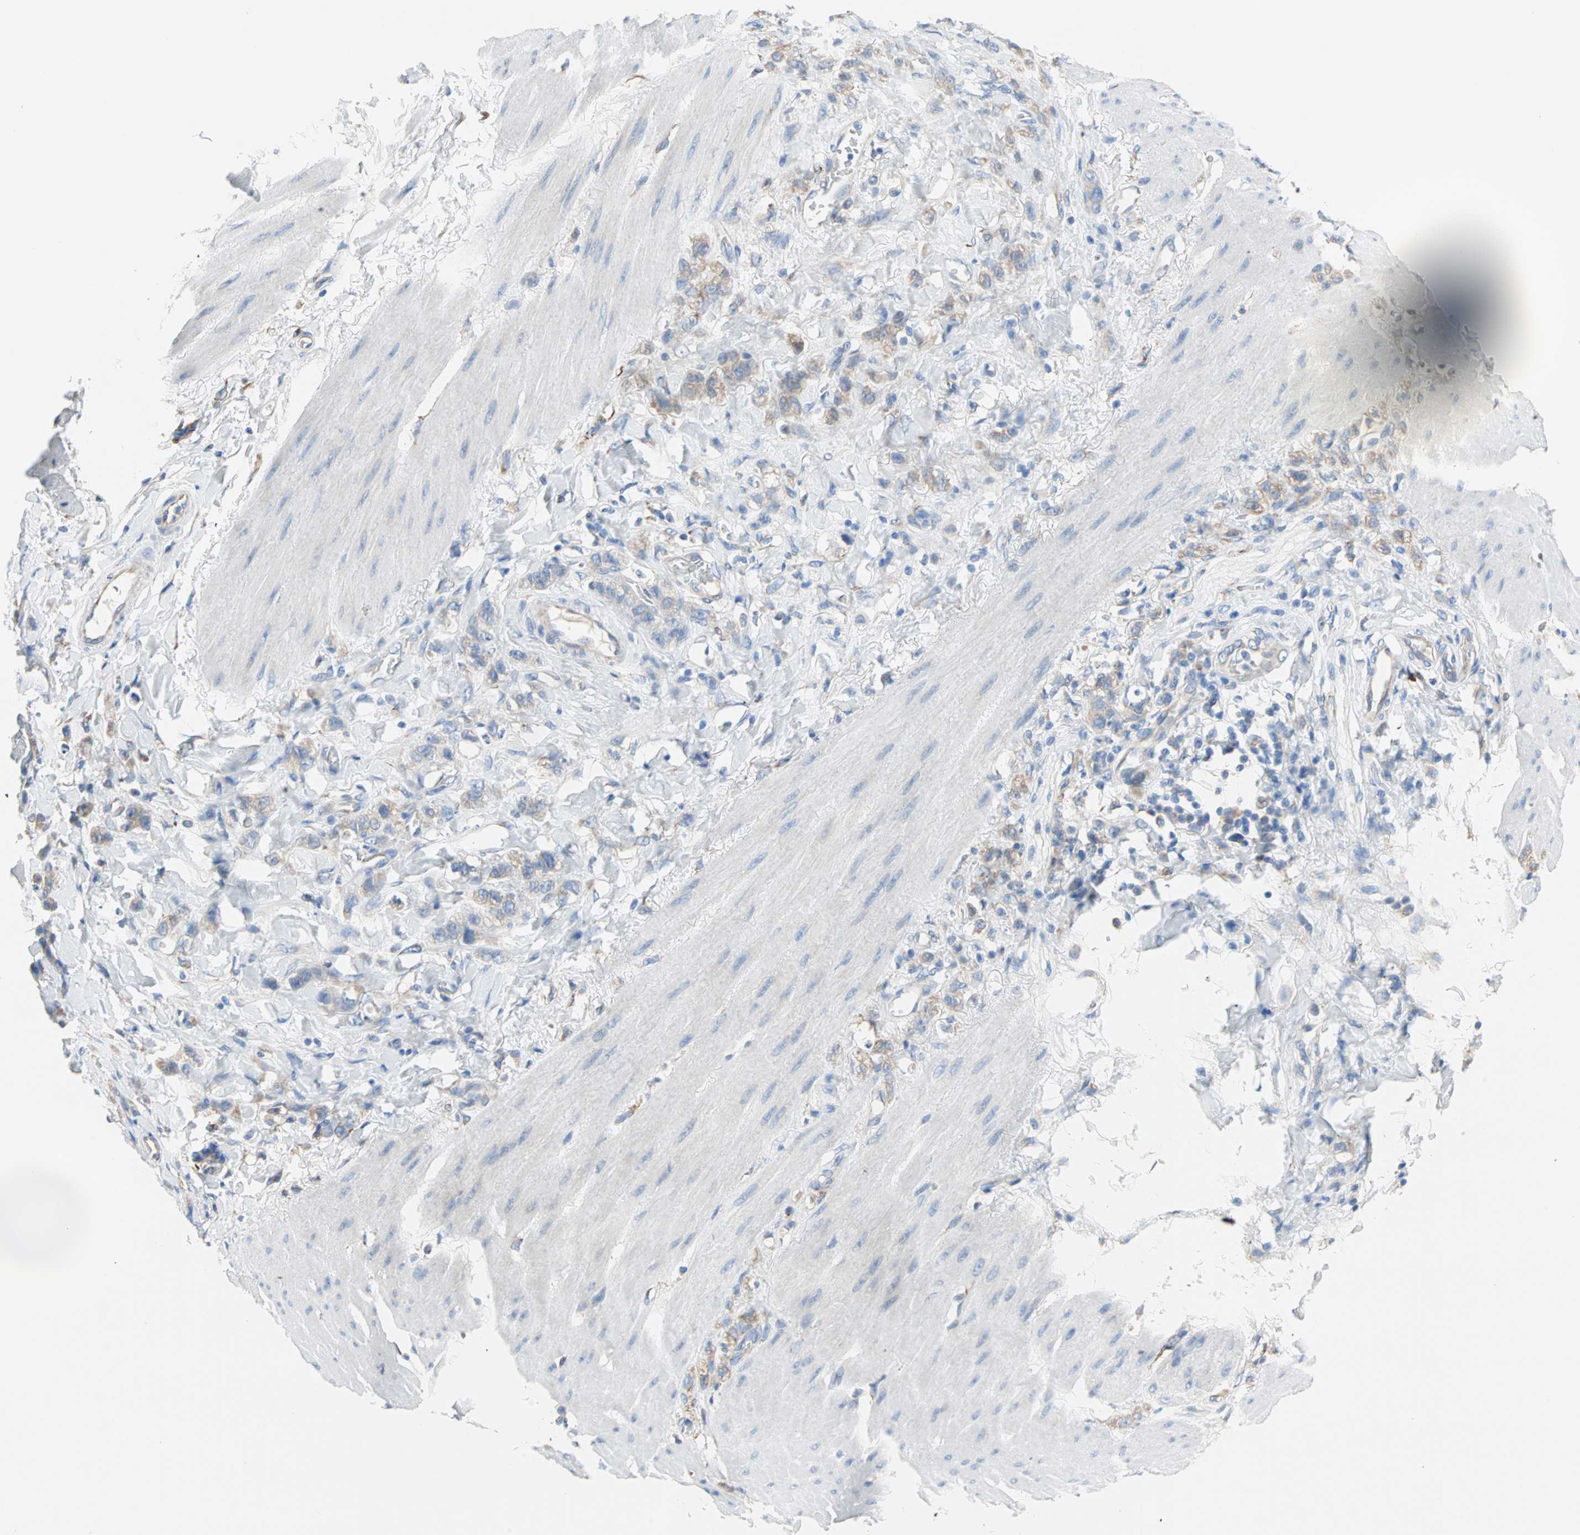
{"staining": {"intensity": "weak", "quantity": "25%-75%", "location": "cytoplasmic/membranous"}, "tissue": "stomach cancer", "cell_type": "Tumor cells", "image_type": "cancer", "snomed": [{"axis": "morphology", "description": "Adenocarcinoma, NOS"}, {"axis": "topography", "description": "Stomach"}], "caption": "Tumor cells exhibit low levels of weak cytoplasmic/membranous expression in about 25%-75% of cells in stomach cancer. (Stains: DAB (3,3'-diaminobenzidine) in brown, nuclei in blue, Microscopy: brightfield microscopy at high magnification).", "gene": "PLCXD1", "patient": {"sex": "male", "age": 82}}